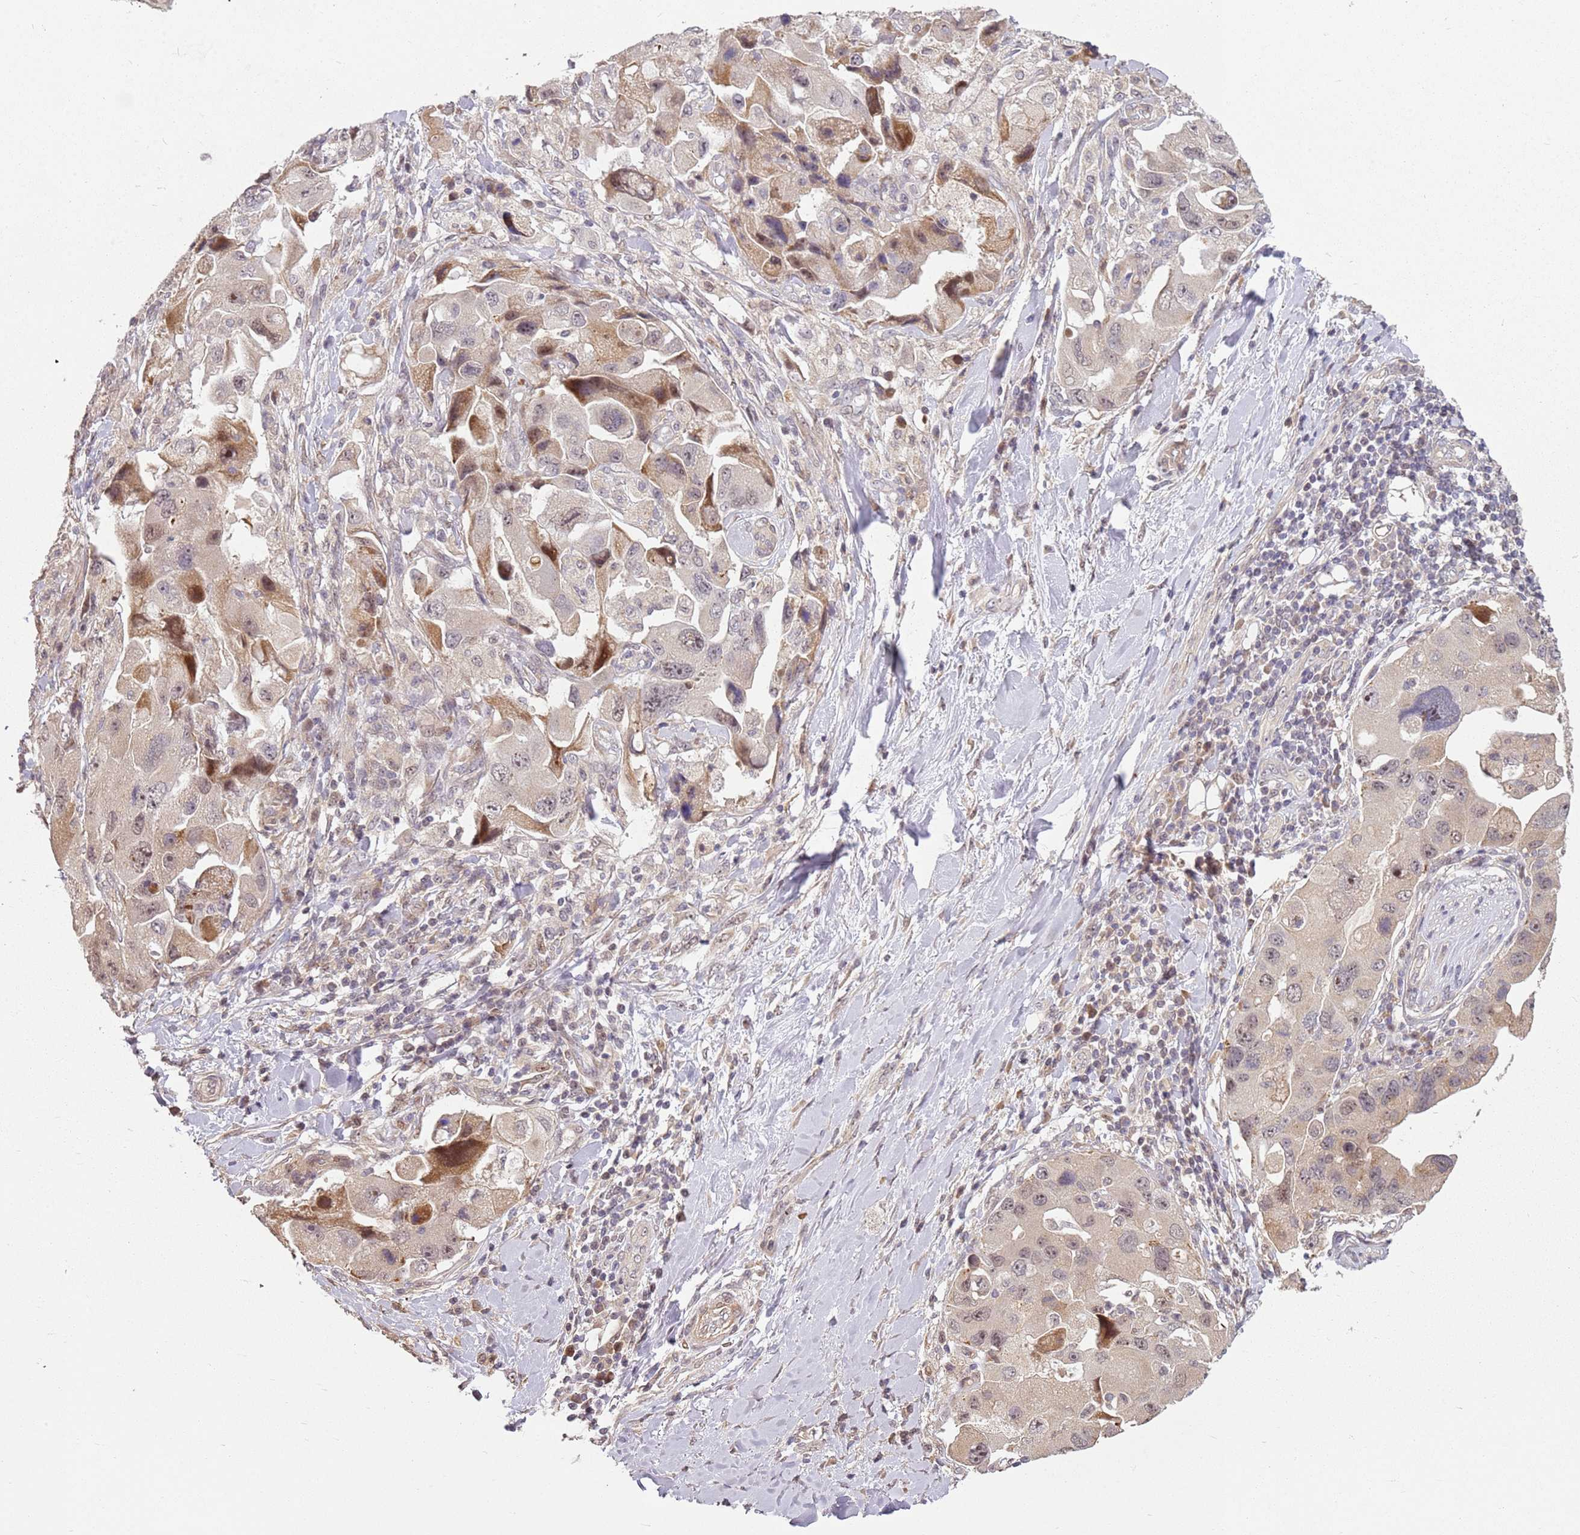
{"staining": {"intensity": "moderate", "quantity": "<25%", "location": "cytoplasmic/membranous,nuclear"}, "tissue": "lung cancer", "cell_type": "Tumor cells", "image_type": "cancer", "snomed": [{"axis": "morphology", "description": "Adenocarcinoma, NOS"}, {"axis": "topography", "description": "Lung"}], "caption": "Immunohistochemistry (IHC) image of neoplastic tissue: human lung cancer (adenocarcinoma) stained using immunohistochemistry (IHC) demonstrates low levels of moderate protein expression localized specifically in the cytoplasmic/membranous and nuclear of tumor cells, appearing as a cytoplasmic/membranous and nuclear brown color.", "gene": "CHURC1", "patient": {"sex": "female", "age": 54}}